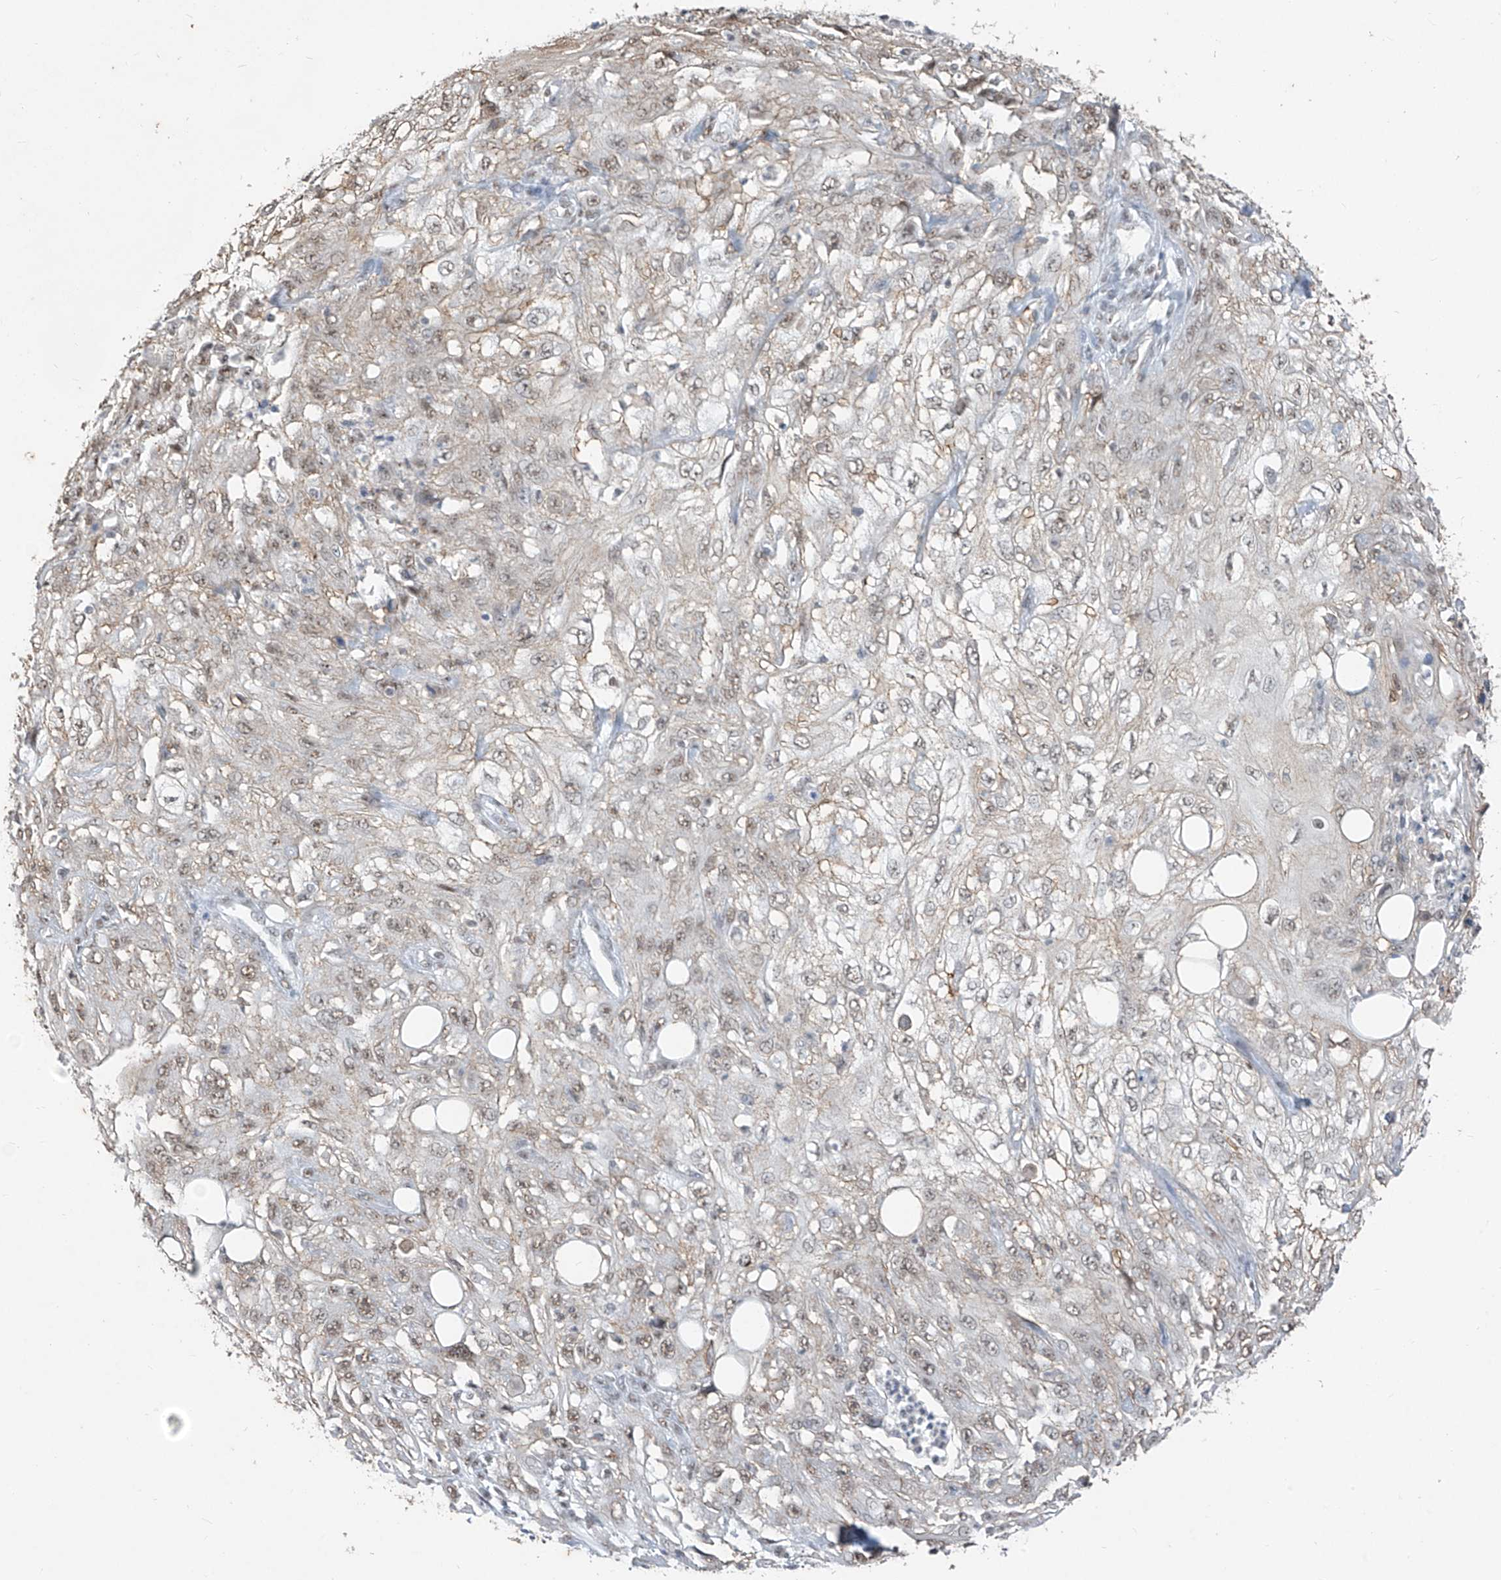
{"staining": {"intensity": "weak", "quantity": "25%-75%", "location": "nuclear"}, "tissue": "skin cancer", "cell_type": "Tumor cells", "image_type": "cancer", "snomed": [{"axis": "morphology", "description": "Squamous cell carcinoma, NOS"}, {"axis": "topography", "description": "Skin"}], "caption": "Protein expression analysis of human skin cancer reveals weak nuclear staining in about 25%-75% of tumor cells. (Stains: DAB in brown, nuclei in blue, Microscopy: brightfield microscopy at high magnification).", "gene": "TFEC", "patient": {"sex": "male", "age": 75}}